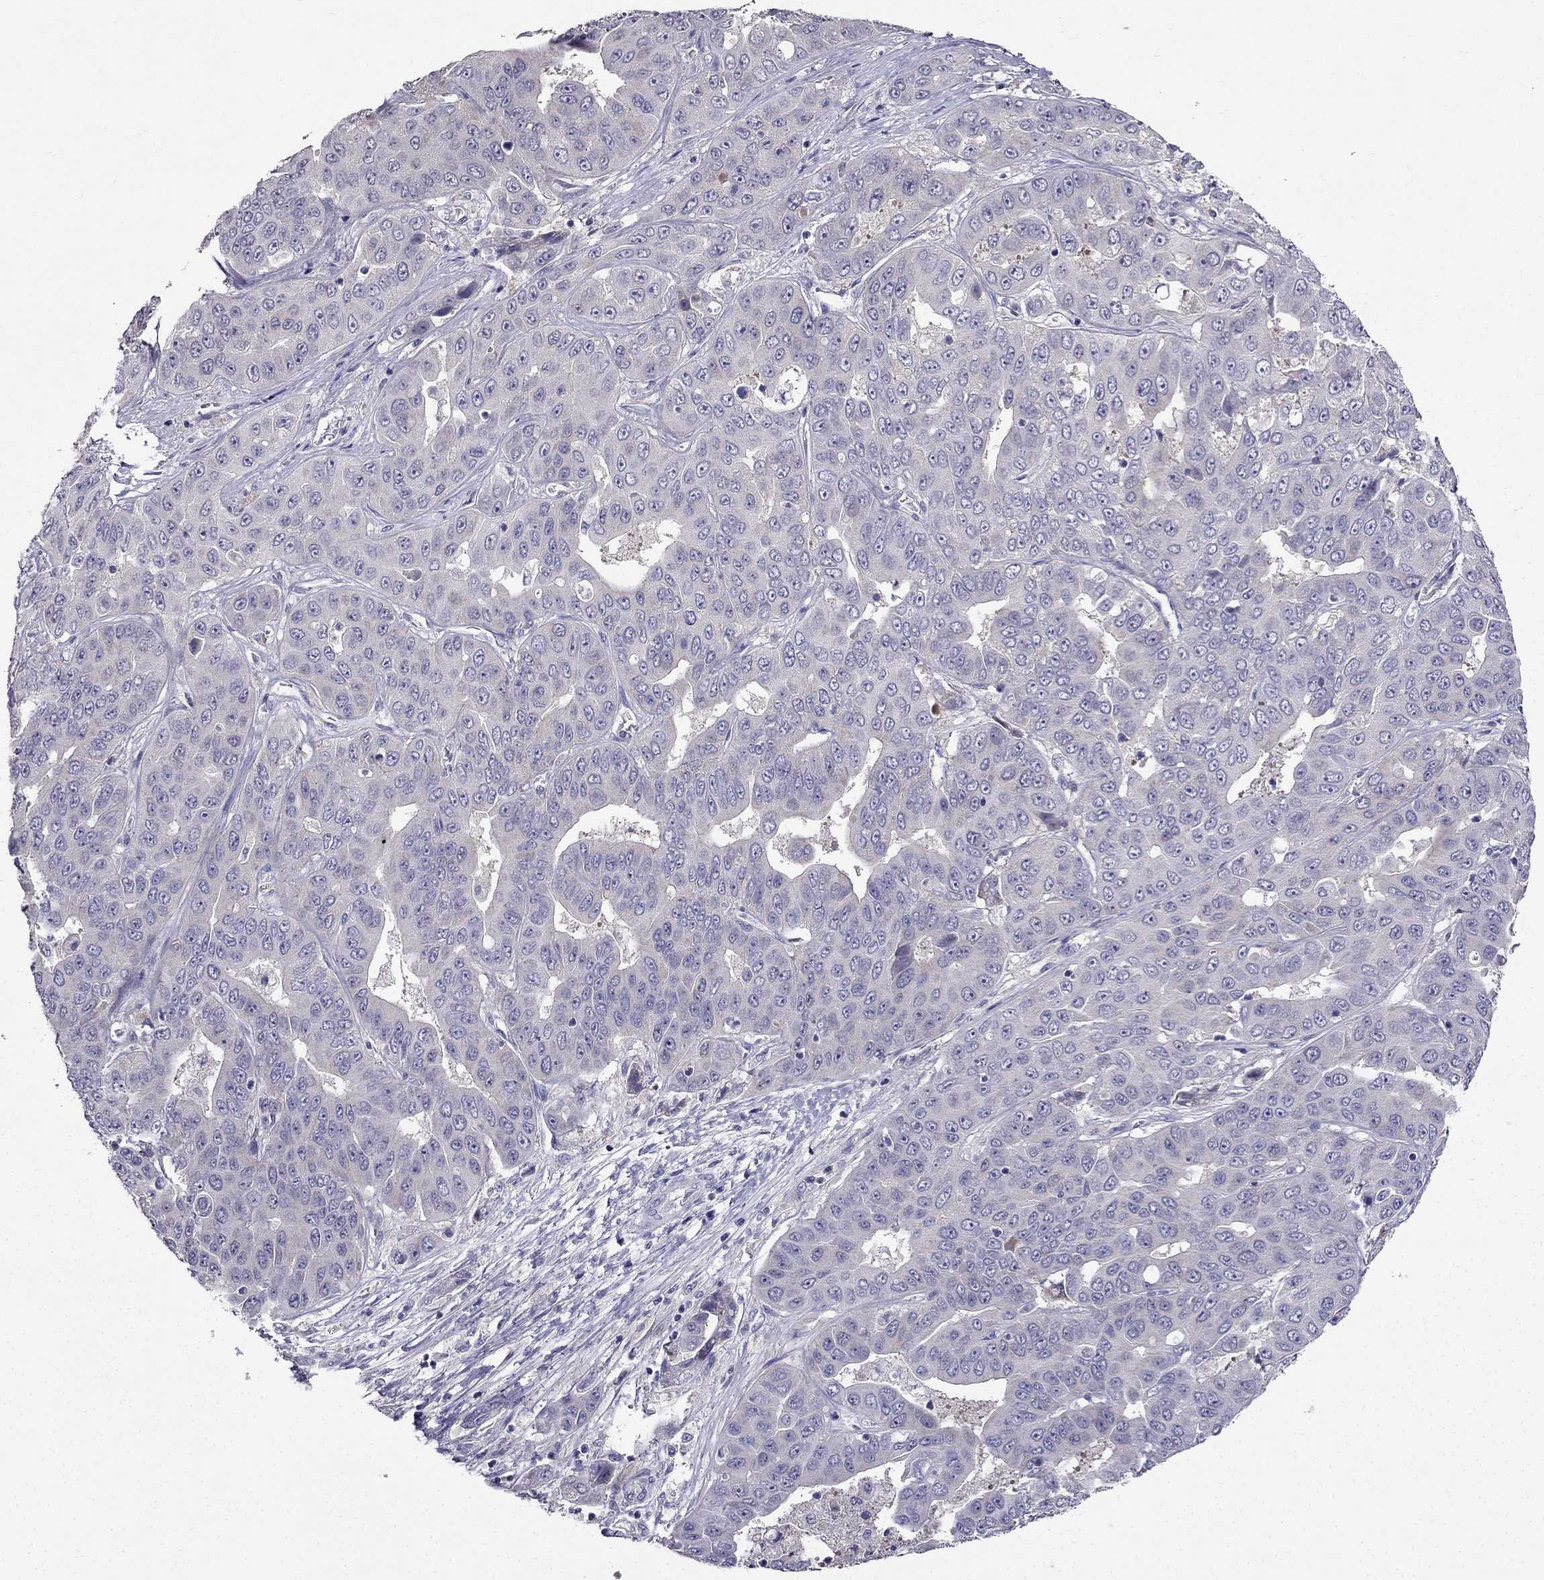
{"staining": {"intensity": "negative", "quantity": "none", "location": "none"}, "tissue": "liver cancer", "cell_type": "Tumor cells", "image_type": "cancer", "snomed": [{"axis": "morphology", "description": "Cholangiocarcinoma"}, {"axis": "topography", "description": "Liver"}], "caption": "Micrograph shows no significant protein expression in tumor cells of liver cancer.", "gene": "AS3MT", "patient": {"sex": "female", "age": 52}}